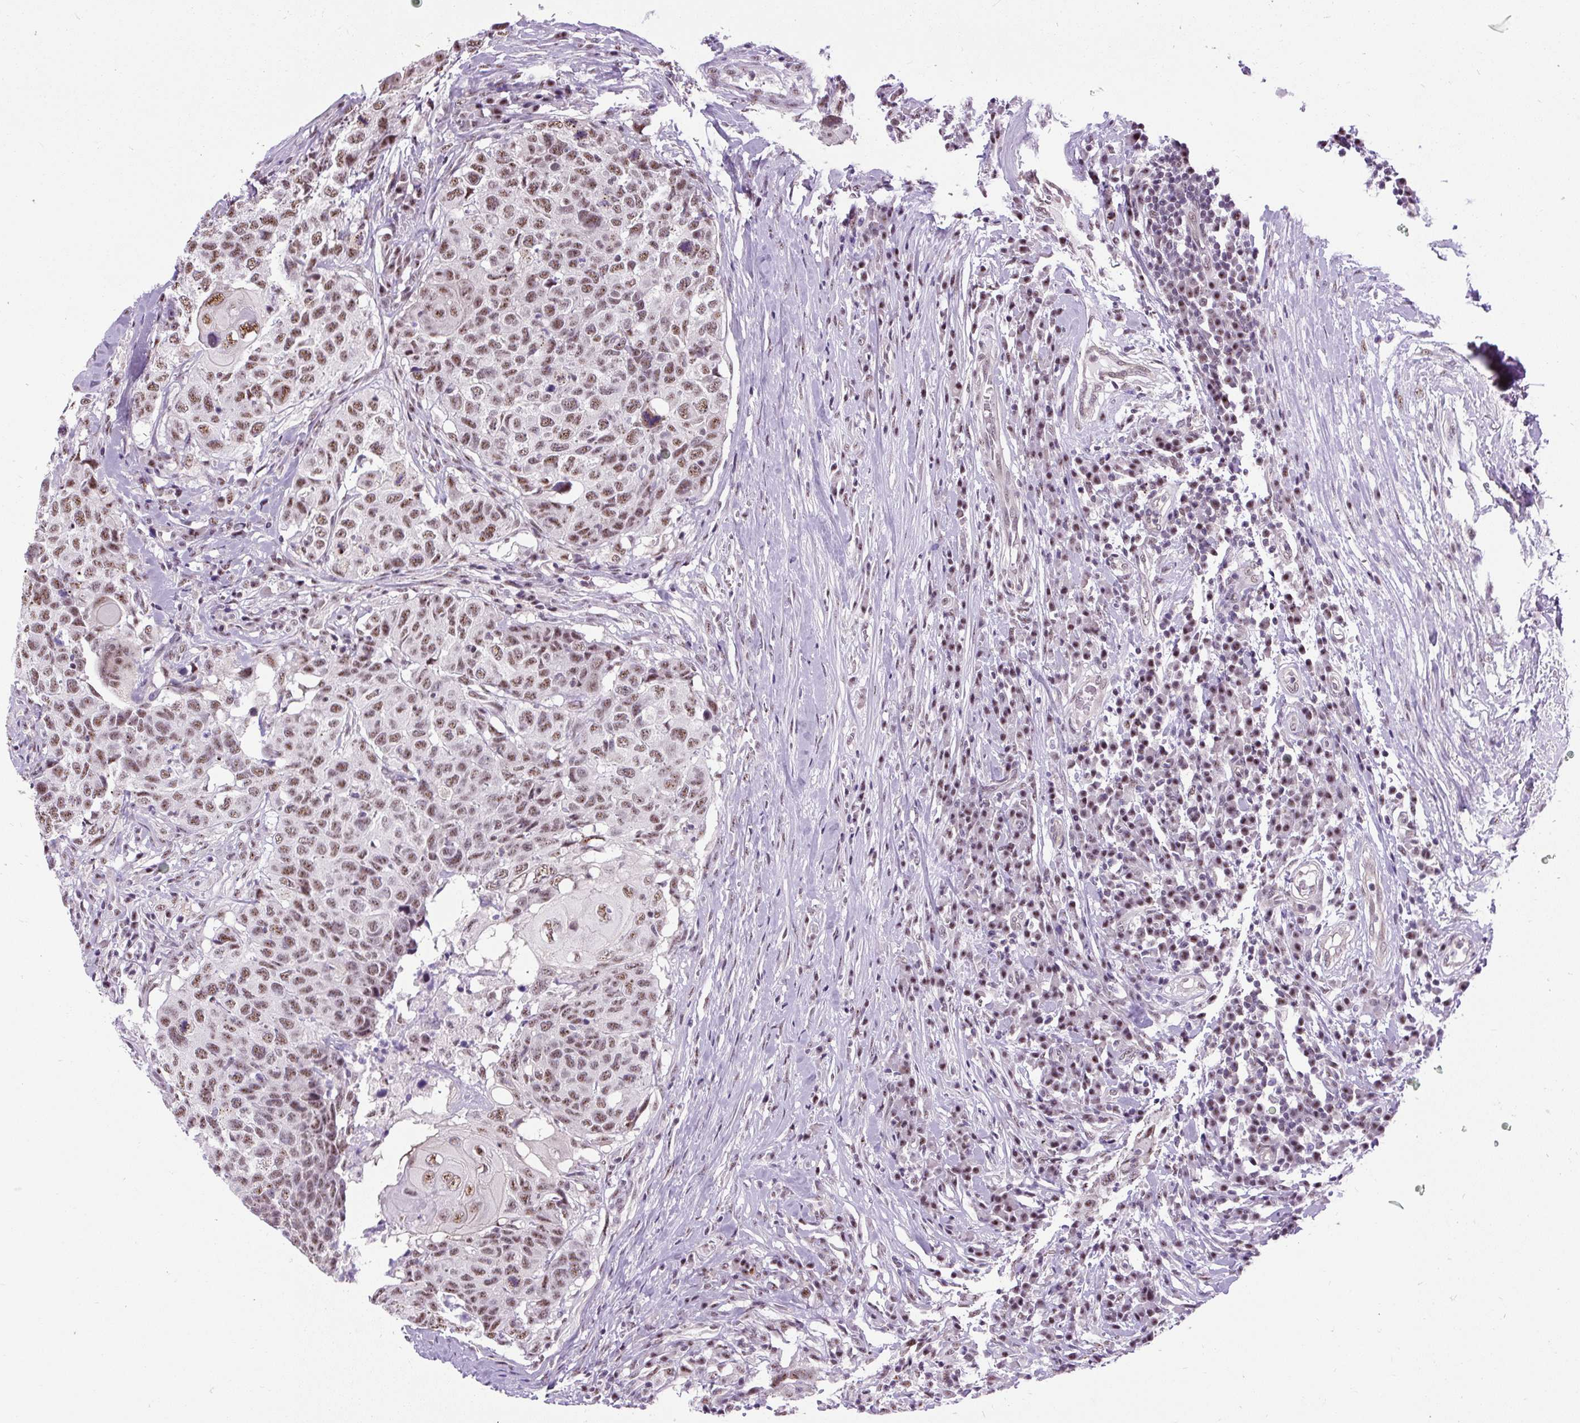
{"staining": {"intensity": "moderate", "quantity": ">75%", "location": "nuclear"}, "tissue": "head and neck cancer", "cell_type": "Tumor cells", "image_type": "cancer", "snomed": [{"axis": "morphology", "description": "Normal tissue, NOS"}, {"axis": "morphology", "description": "Squamous cell carcinoma, NOS"}, {"axis": "topography", "description": "Skeletal muscle"}, {"axis": "topography", "description": "Vascular tissue"}, {"axis": "topography", "description": "Peripheral nerve tissue"}, {"axis": "topography", "description": "Head-Neck"}], "caption": "Protein expression analysis of human head and neck cancer (squamous cell carcinoma) reveals moderate nuclear expression in approximately >75% of tumor cells.", "gene": "SMC5", "patient": {"sex": "male", "age": 66}}